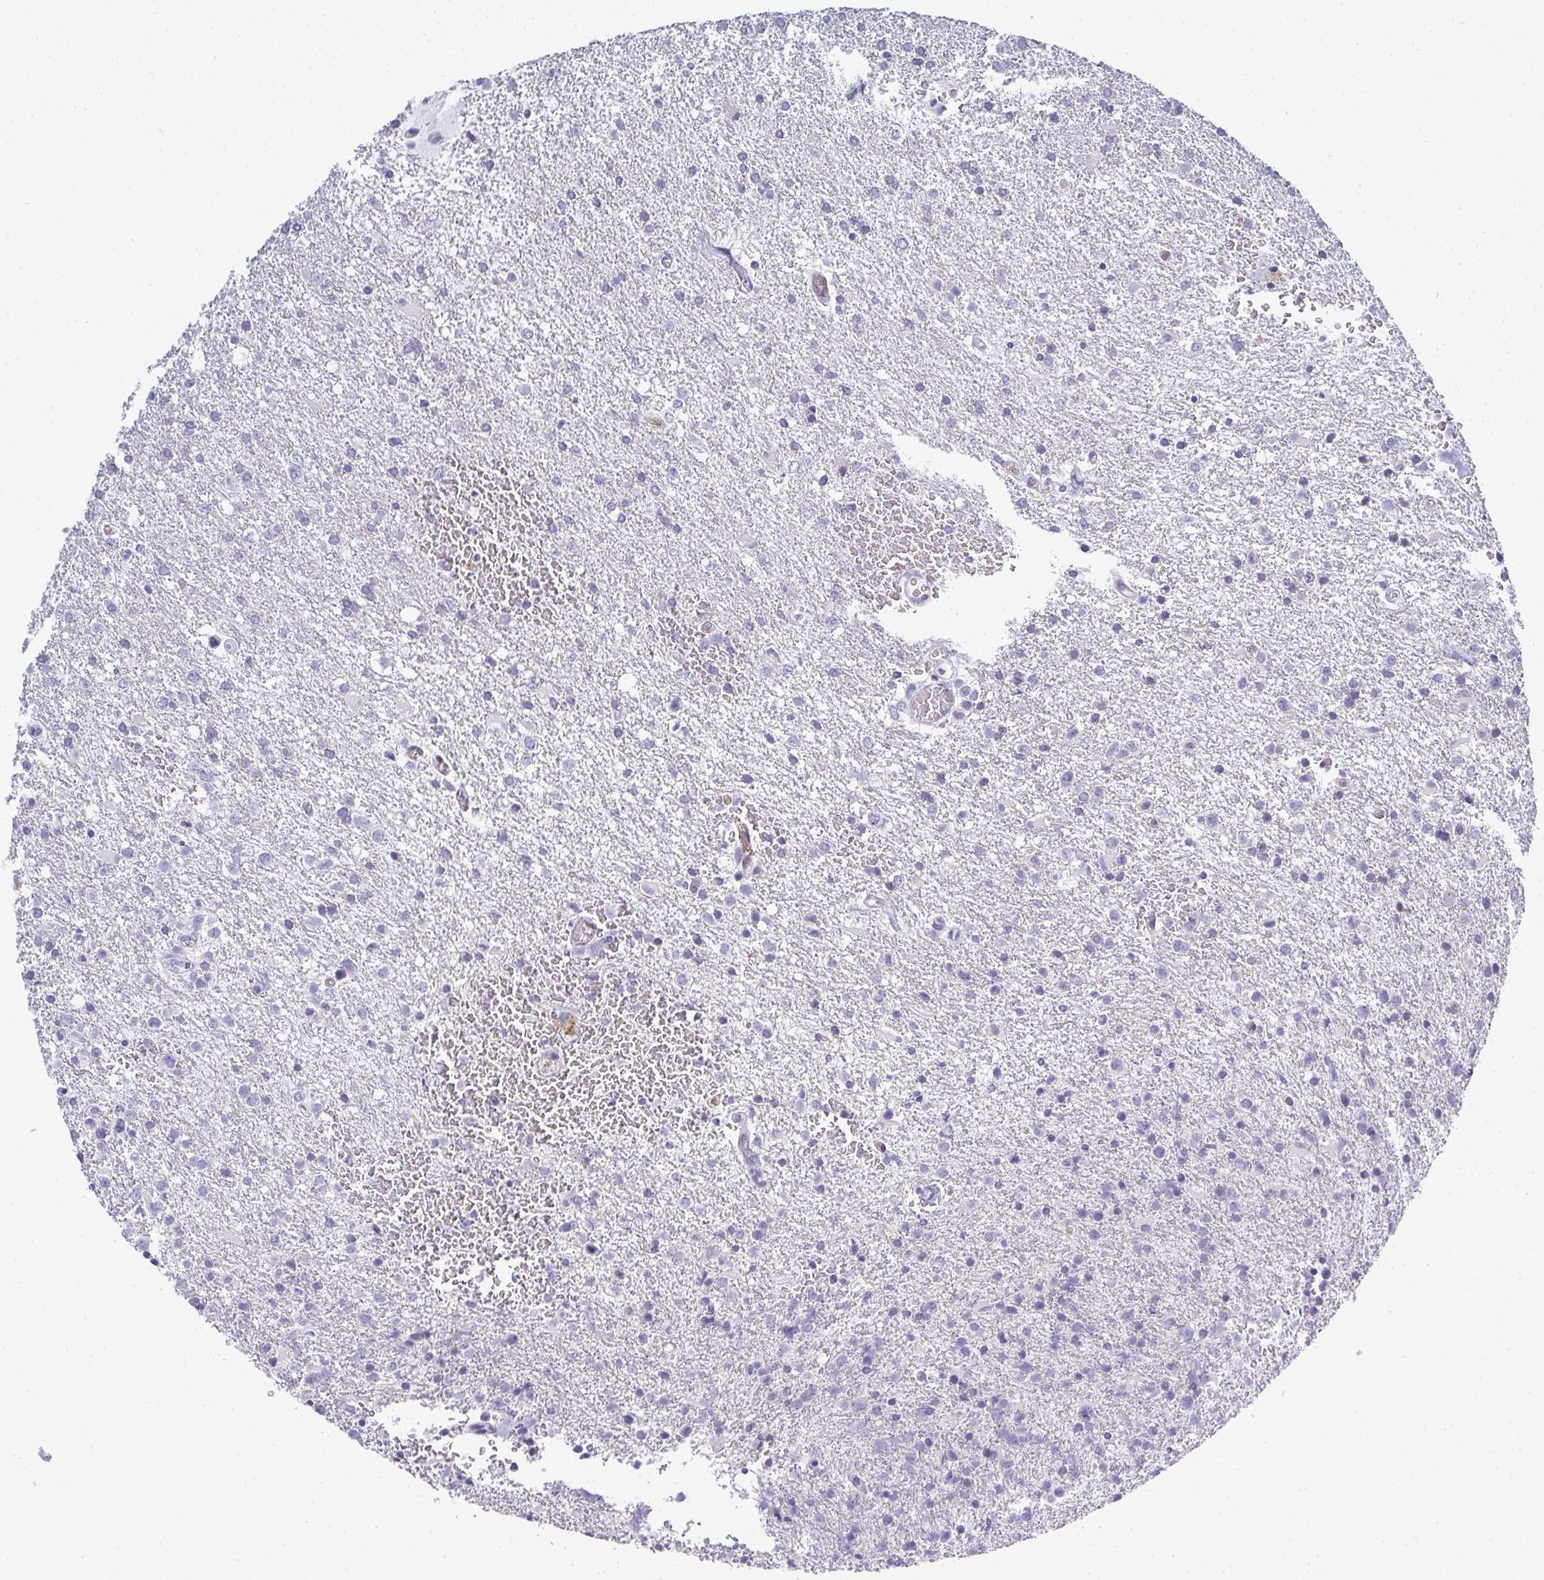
{"staining": {"intensity": "negative", "quantity": "none", "location": "none"}, "tissue": "glioma", "cell_type": "Tumor cells", "image_type": "cancer", "snomed": [{"axis": "morphology", "description": "Glioma, malignant, High grade"}, {"axis": "topography", "description": "Brain"}], "caption": "There is no significant expression in tumor cells of malignant high-grade glioma.", "gene": "TMEM82", "patient": {"sex": "male", "age": 68}}